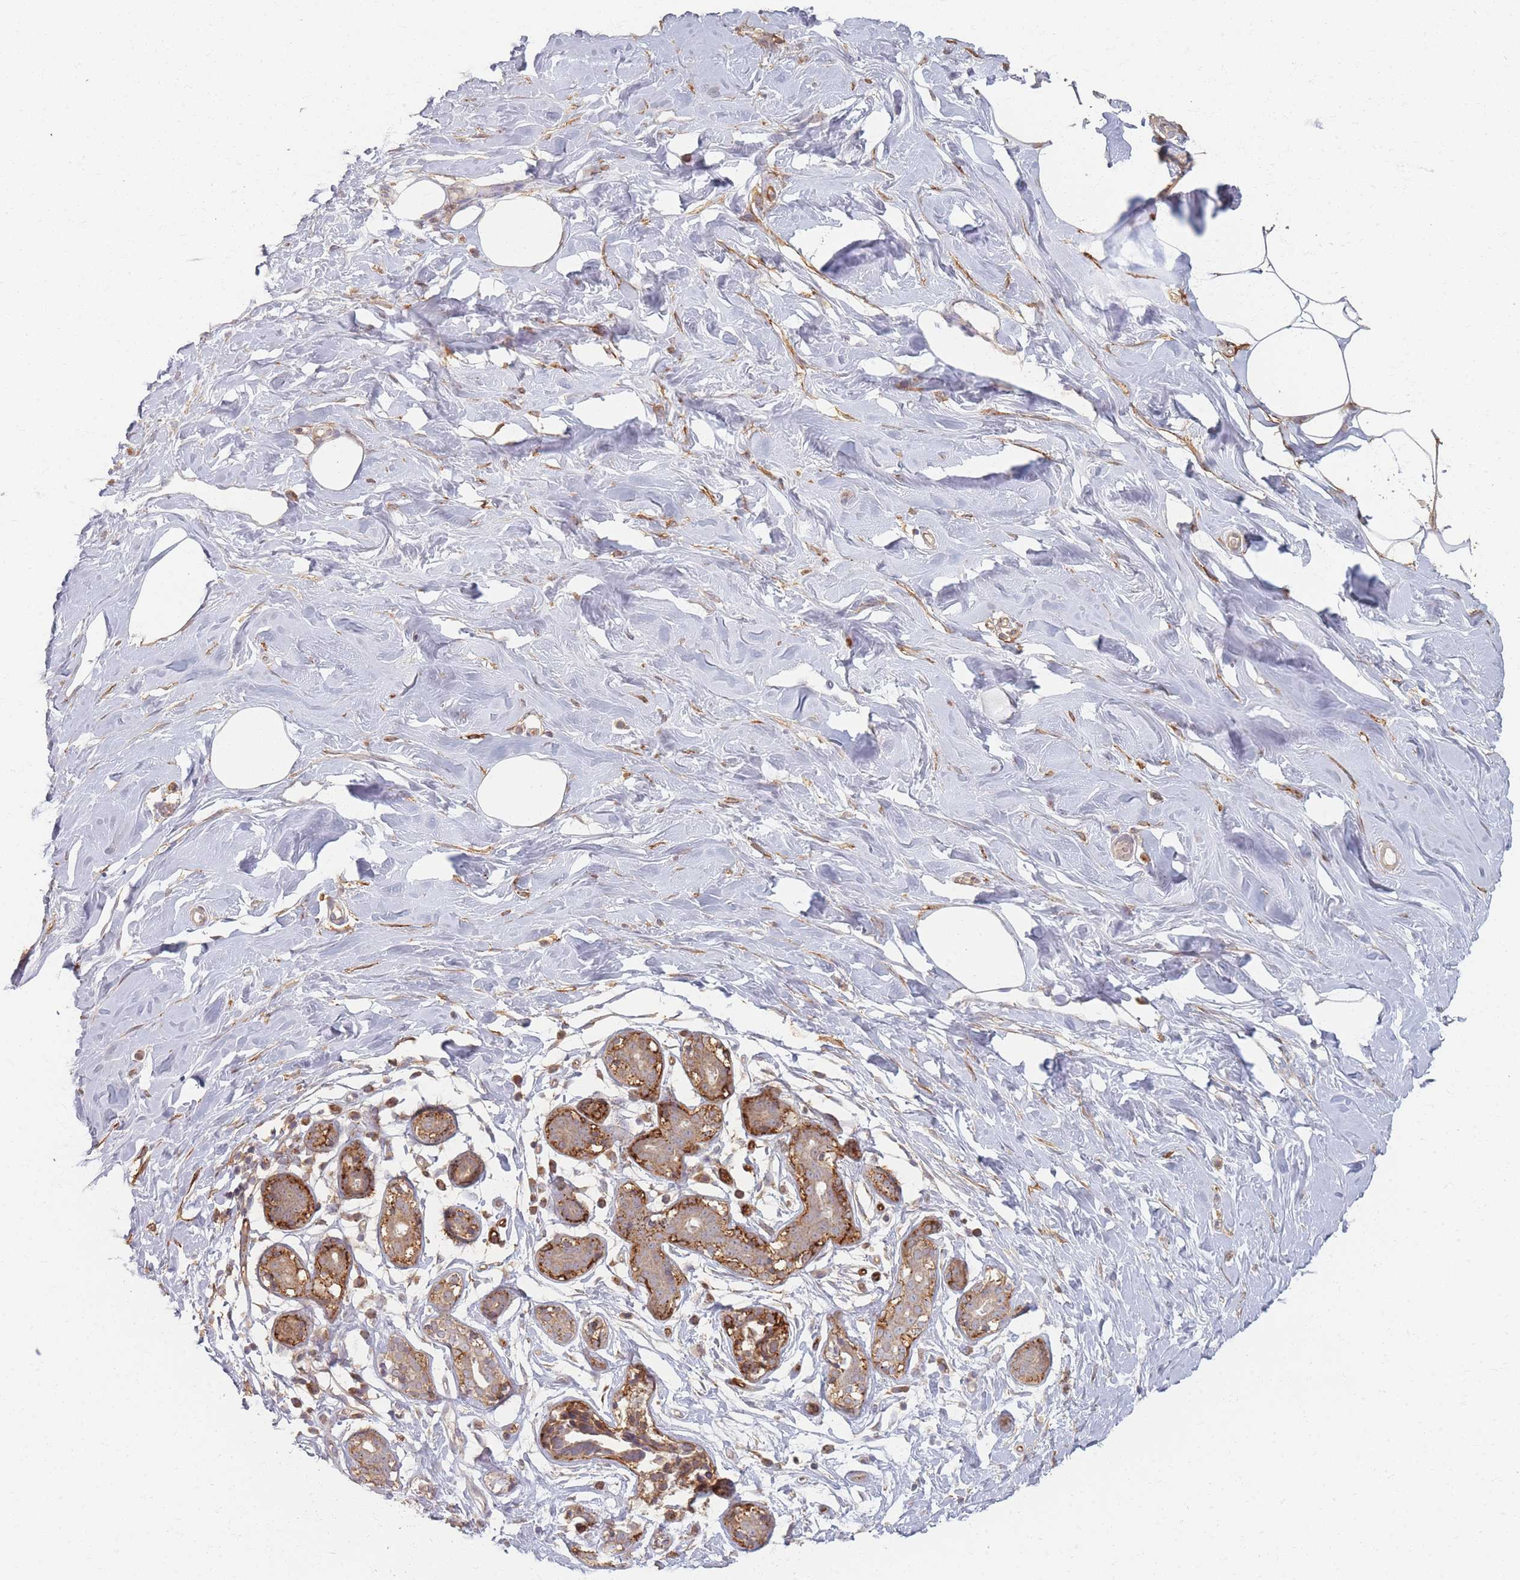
{"staining": {"intensity": "negative", "quantity": "none", "location": "none"}, "tissue": "breast", "cell_type": "Adipocytes", "image_type": "normal", "snomed": [{"axis": "morphology", "description": "Normal tissue, NOS"}, {"axis": "topography", "description": "Breast"}], "caption": "Immunohistochemistry of benign breast exhibits no staining in adipocytes. (IHC, brightfield microscopy, high magnification).", "gene": "MRPS6", "patient": {"sex": "female", "age": 27}}